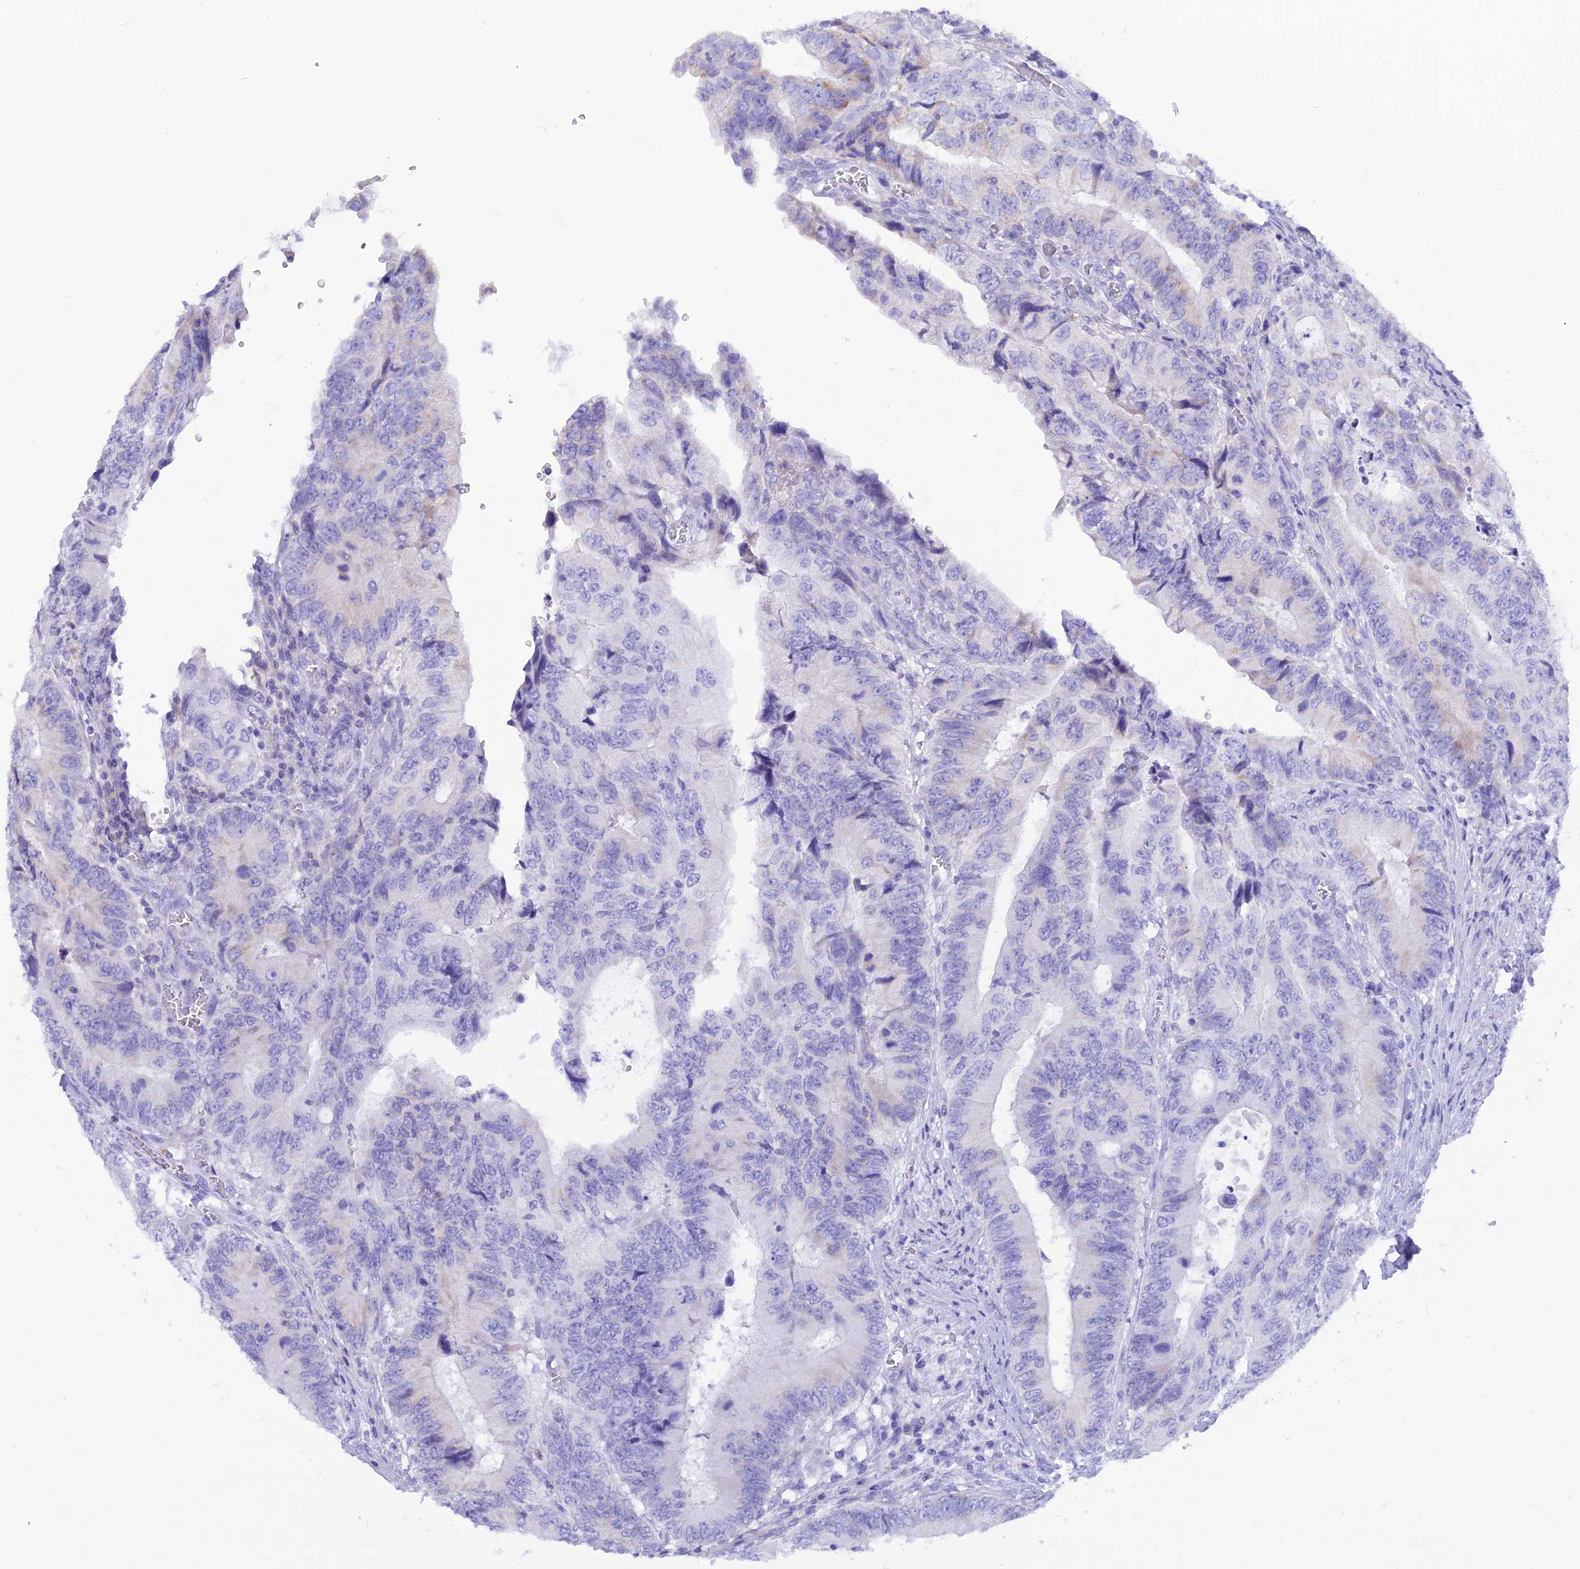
{"staining": {"intensity": "negative", "quantity": "none", "location": "none"}, "tissue": "colorectal cancer", "cell_type": "Tumor cells", "image_type": "cancer", "snomed": [{"axis": "morphology", "description": "Adenocarcinoma, NOS"}, {"axis": "topography", "description": "Colon"}], "caption": "Immunohistochemical staining of human colorectal adenocarcinoma reveals no significant expression in tumor cells.", "gene": "GLYATL1", "patient": {"sex": "male", "age": 85}}